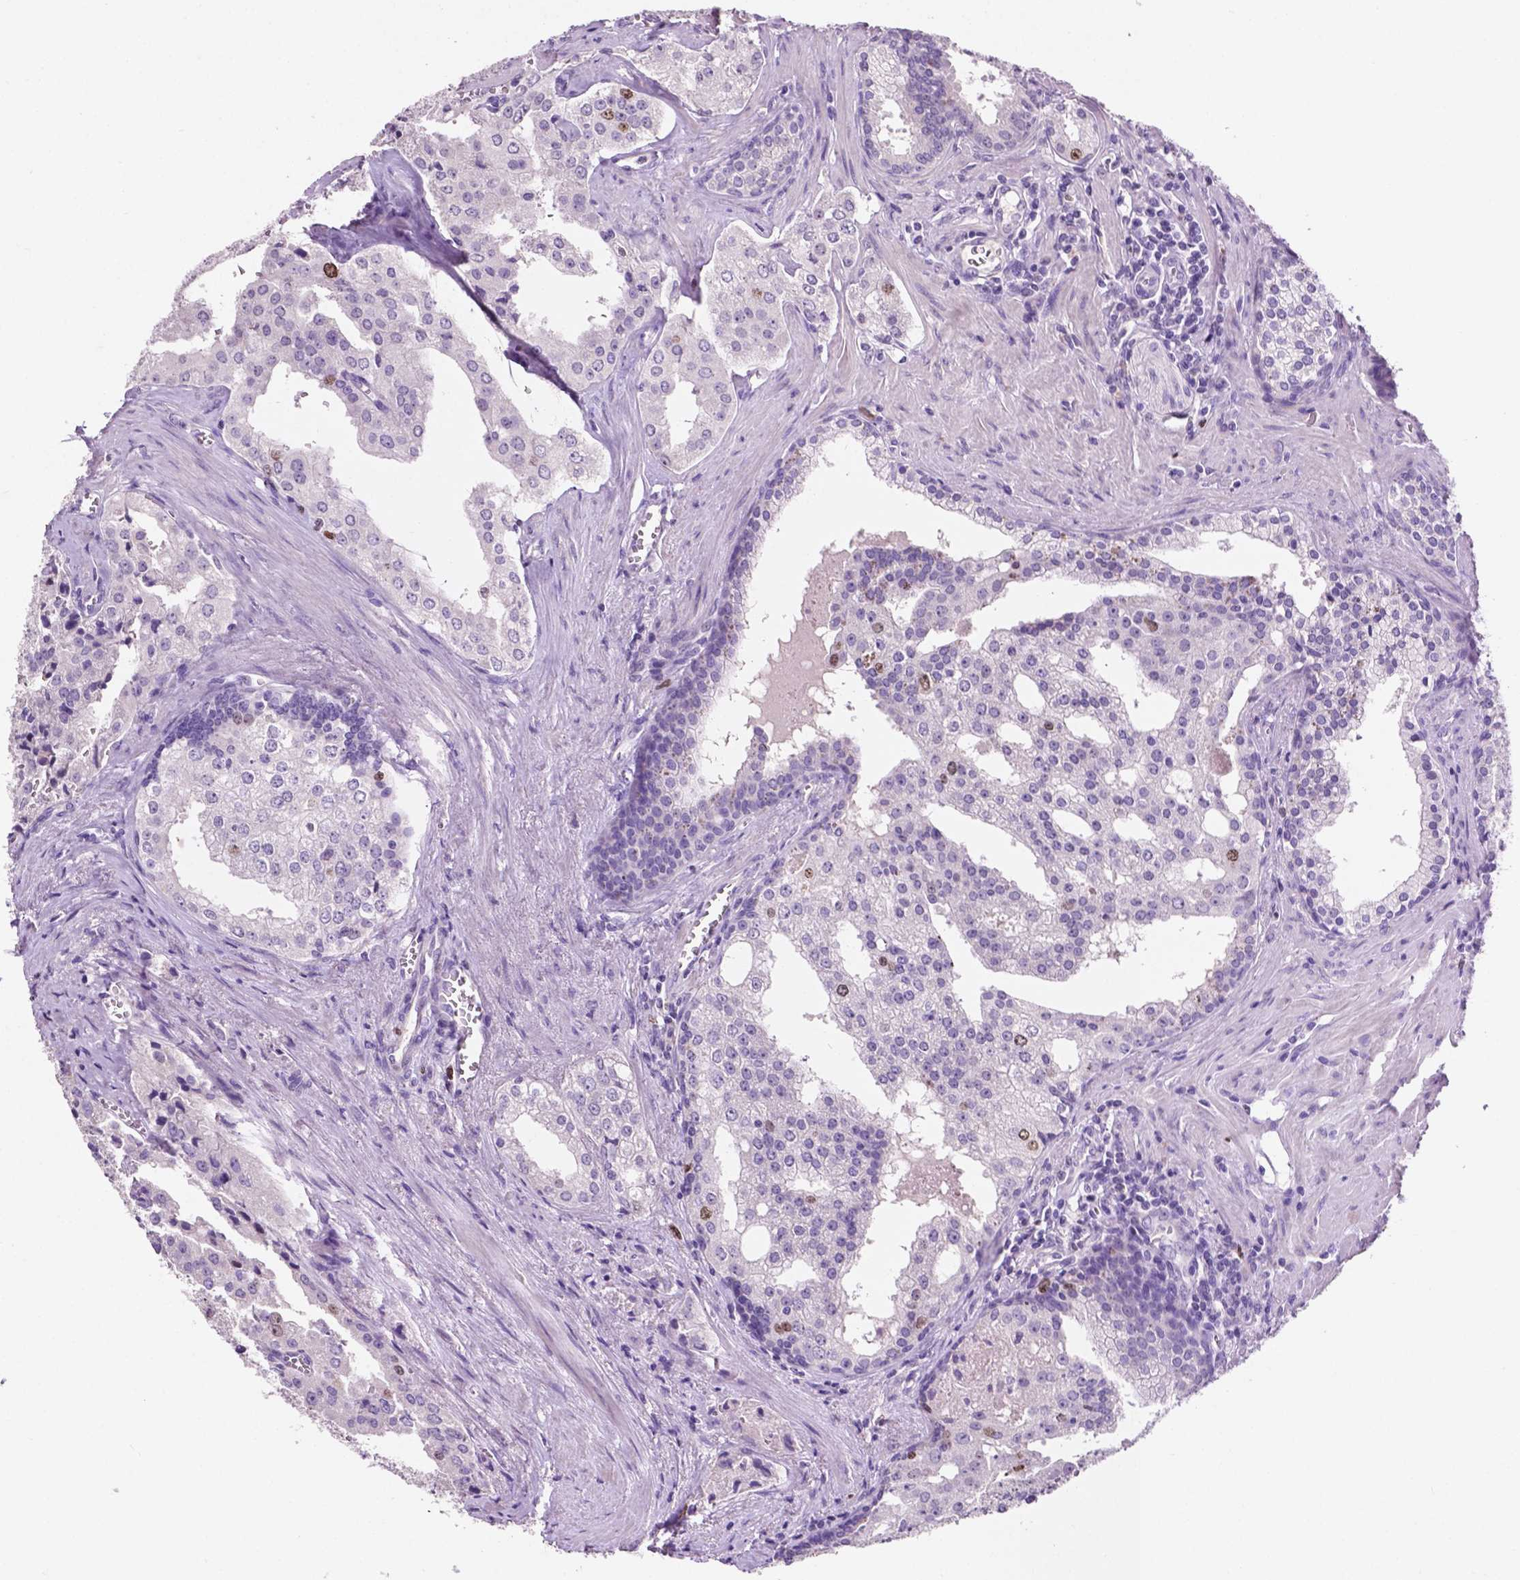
{"staining": {"intensity": "moderate", "quantity": "<25%", "location": "nuclear"}, "tissue": "prostate cancer", "cell_type": "Tumor cells", "image_type": "cancer", "snomed": [{"axis": "morphology", "description": "Adenocarcinoma, High grade"}, {"axis": "topography", "description": "Prostate"}], "caption": "IHC (DAB (3,3'-diaminobenzidine)) staining of high-grade adenocarcinoma (prostate) exhibits moderate nuclear protein expression in approximately <25% of tumor cells. (DAB (3,3'-diaminobenzidine) IHC with brightfield microscopy, high magnification).", "gene": "SIAH2", "patient": {"sex": "male", "age": 68}}